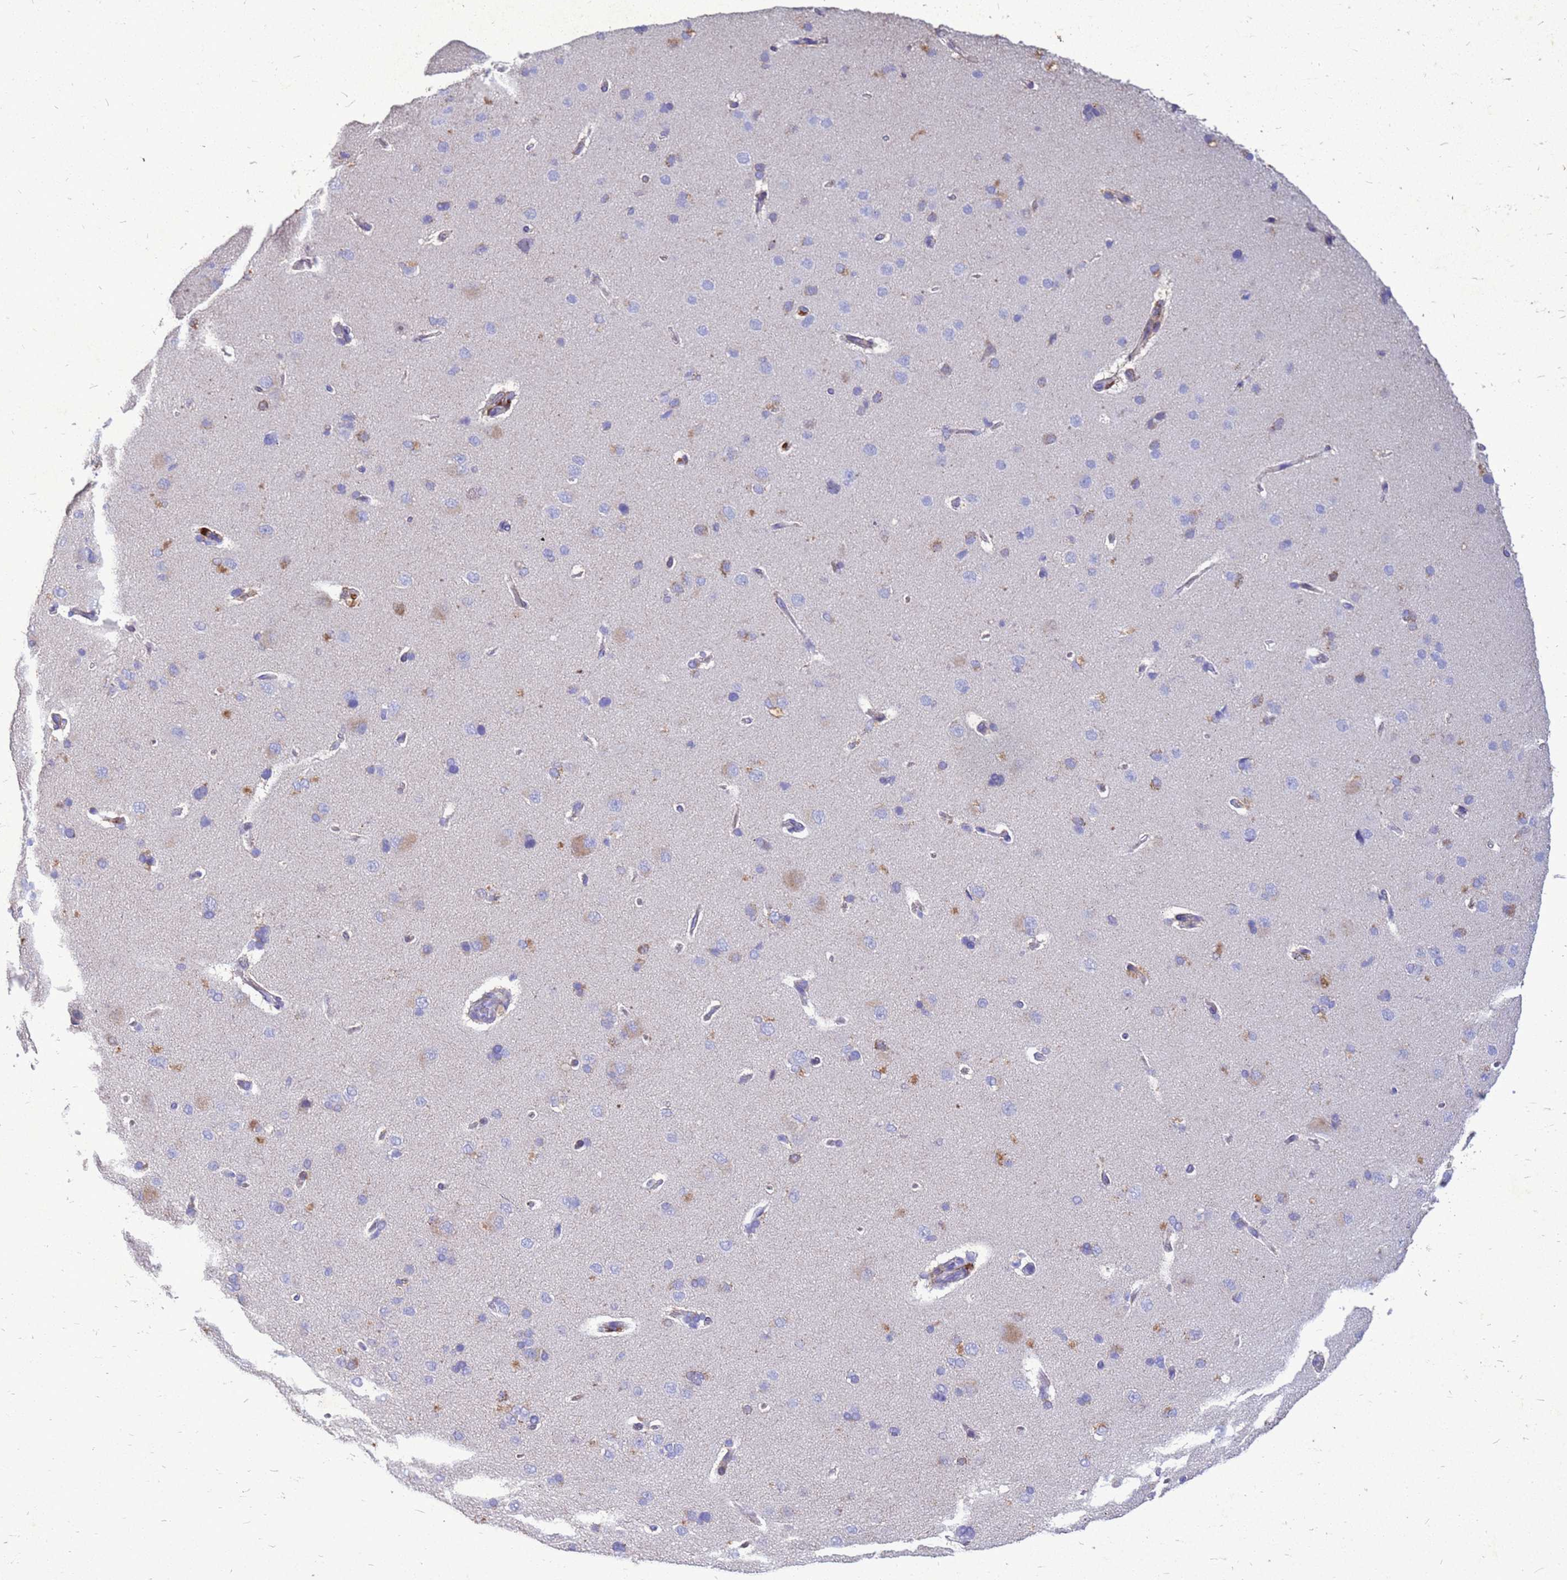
{"staining": {"intensity": "weak", "quantity": "<25%", "location": "cytoplasmic/membranous"}, "tissue": "cerebral cortex", "cell_type": "Endothelial cells", "image_type": "normal", "snomed": [{"axis": "morphology", "description": "Normal tissue, NOS"}, {"axis": "topography", "description": "Cerebral cortex"}], "caption": "Cerebral cortex was stained to show a protein in brown. There is no significant staining in endothelial cells. (DAB immunohistochemistry with hematoxylin counter stain).", "gene": "AKR1C1", "patient": {"sex": "male", "age": 62}}